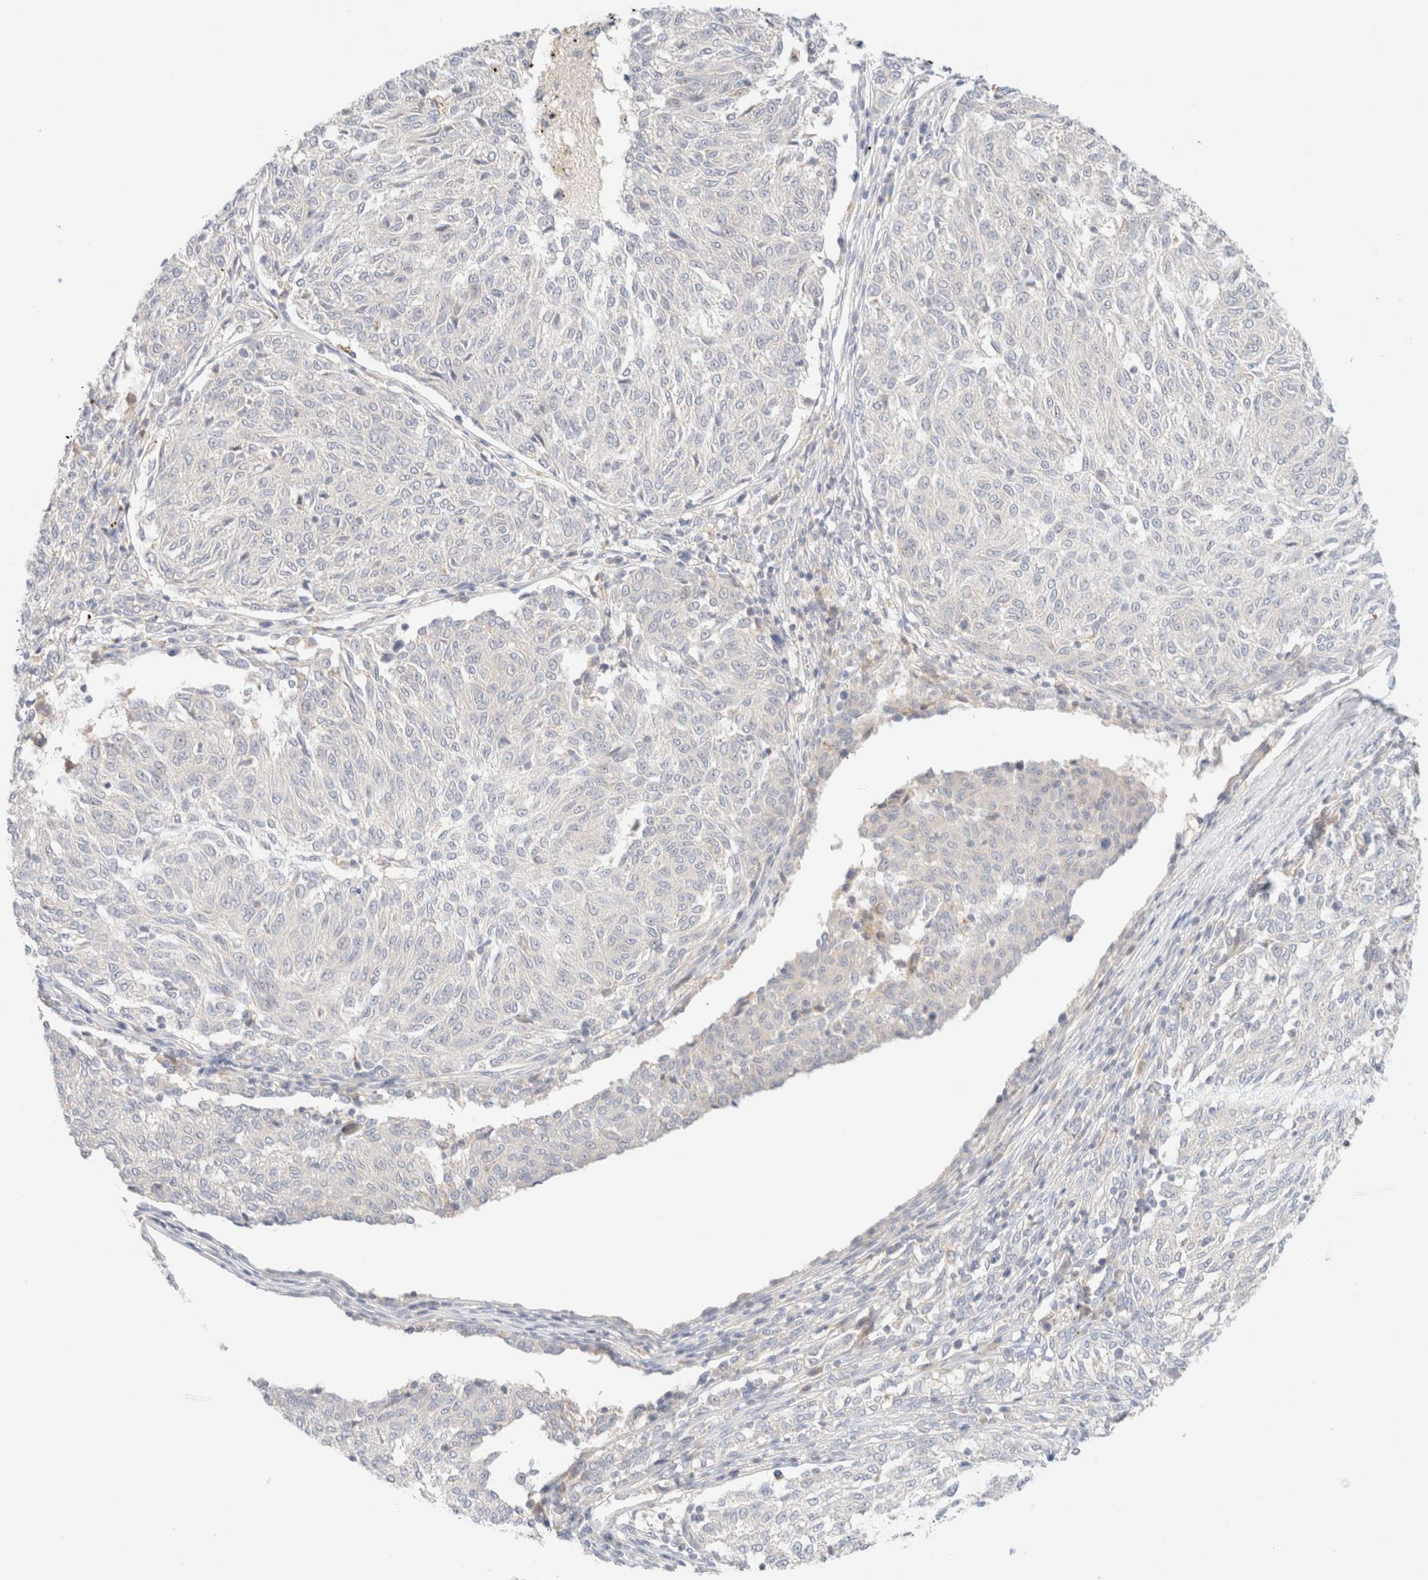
{"staining": {"intensity": "negative", "quantity": "none", "location": "none"}, "tissue": "melanoma", "cell_type": "Tumor cells", "image_type": "cancer", "snomed": [{"axis": "morphology", "description": "Malignant melanoma, NOS"}, {"axis": "topography", "description": "Skin"}], "caption": "High magnification brightfield microscopy of melanoma stained with DAB (3,3'-diaminobenzidine) (brown) and counterstained with hematoxylin (blue): tumor cells show no significant positivity.", "gene": "SARM1", "patient": {"sex": "female", "age": 72}}